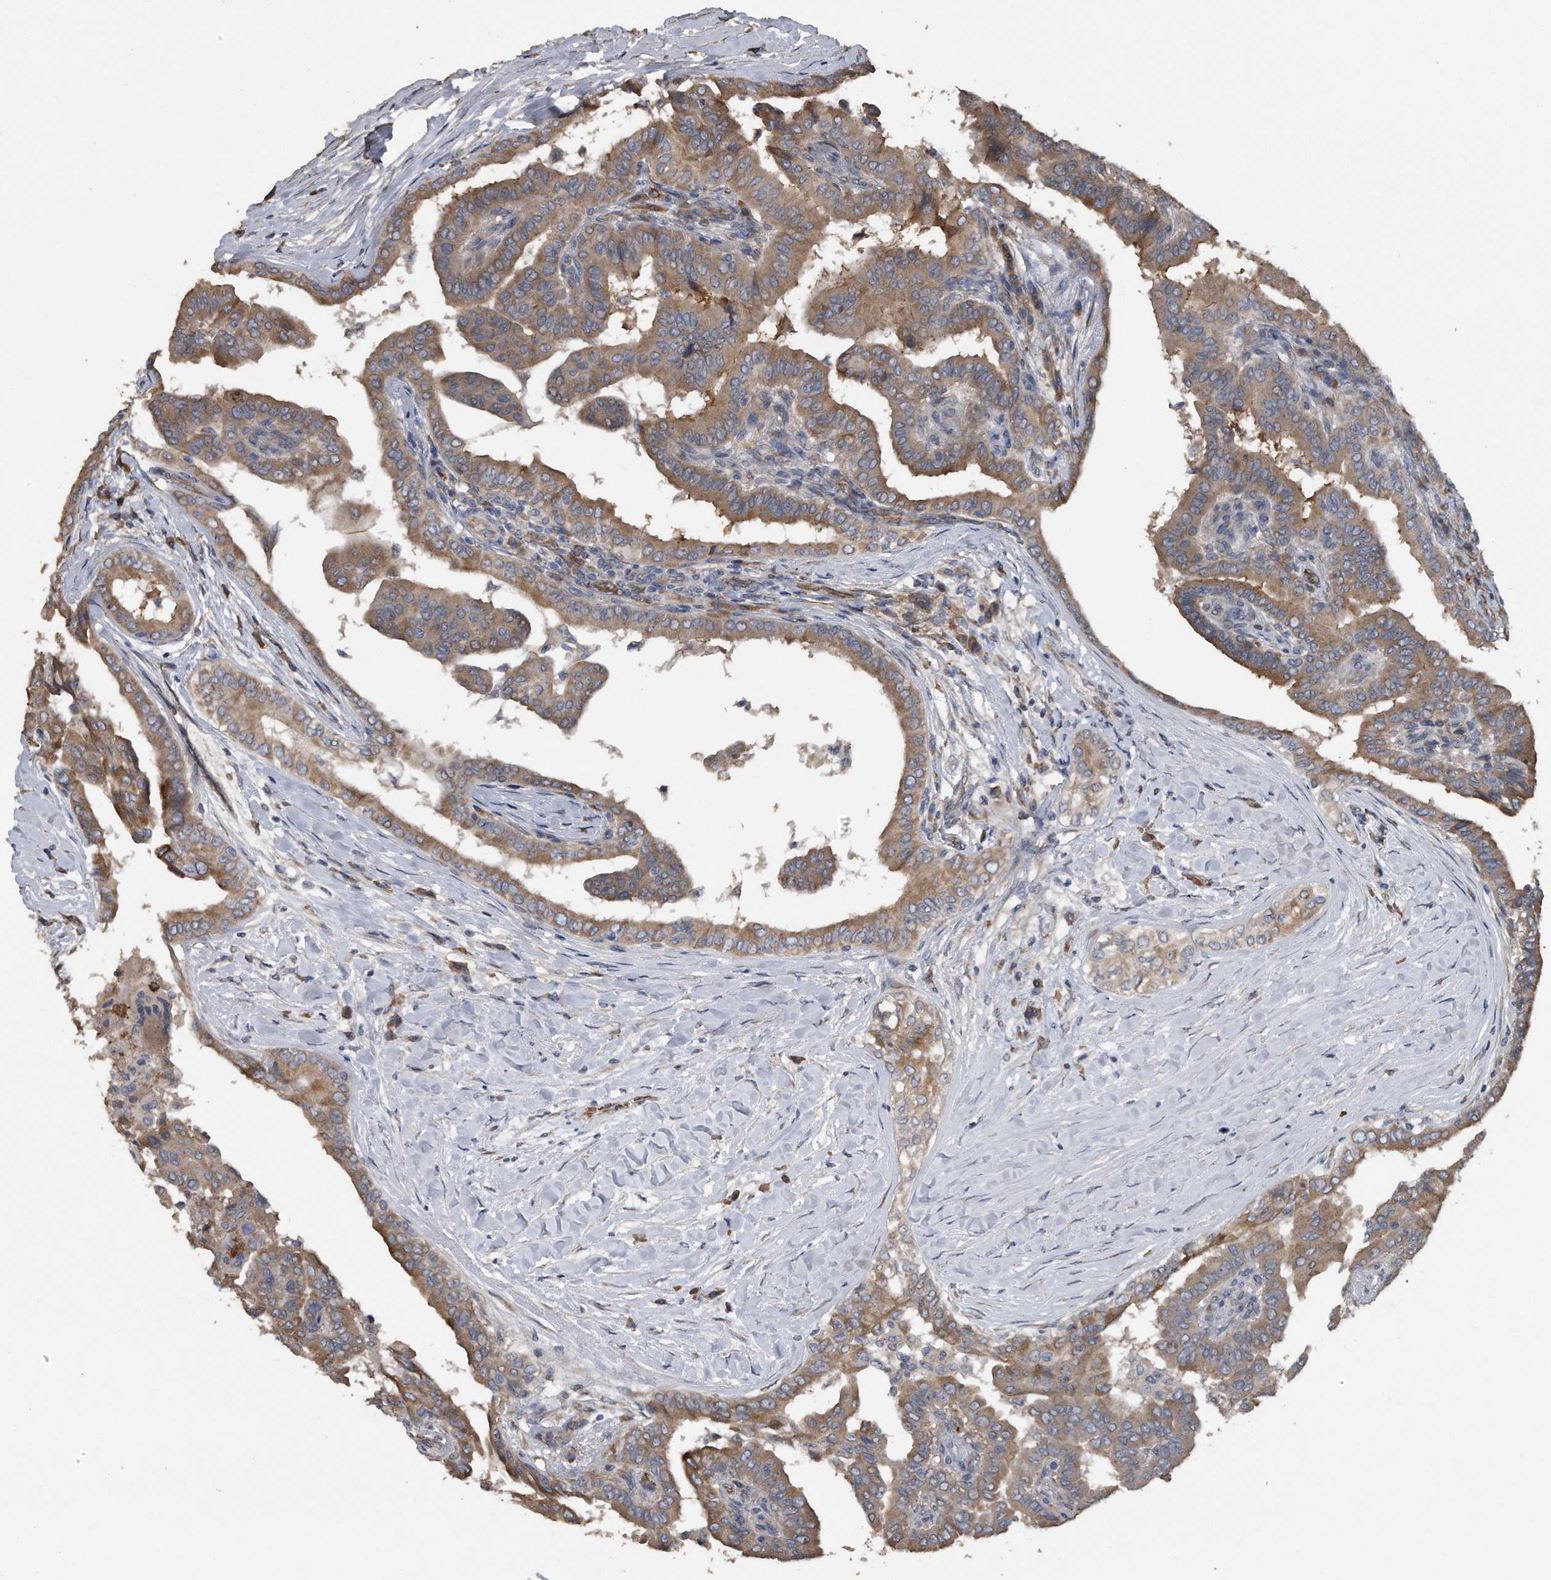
{"staining": {"intensity": "moderate", "quantity": ">75%", "location": "cytoplasmic/membranous"}, "tissue": "thyroid cancer", "cell_type": "Tumor cells", "image_type": "cancer", "snomed": [{"axis": "morphology", "description": "Papillary adenocarcinoma, NOS"}, {"axis": "topography", "description": "Thyroid gland"}], "caption": "Moderate cytoplasmic/membranous expression is present in about >75% of tumor cells in thyroid cancer.", "gene": "PCLO", "patient": {"sex": "male", "age": 33}}